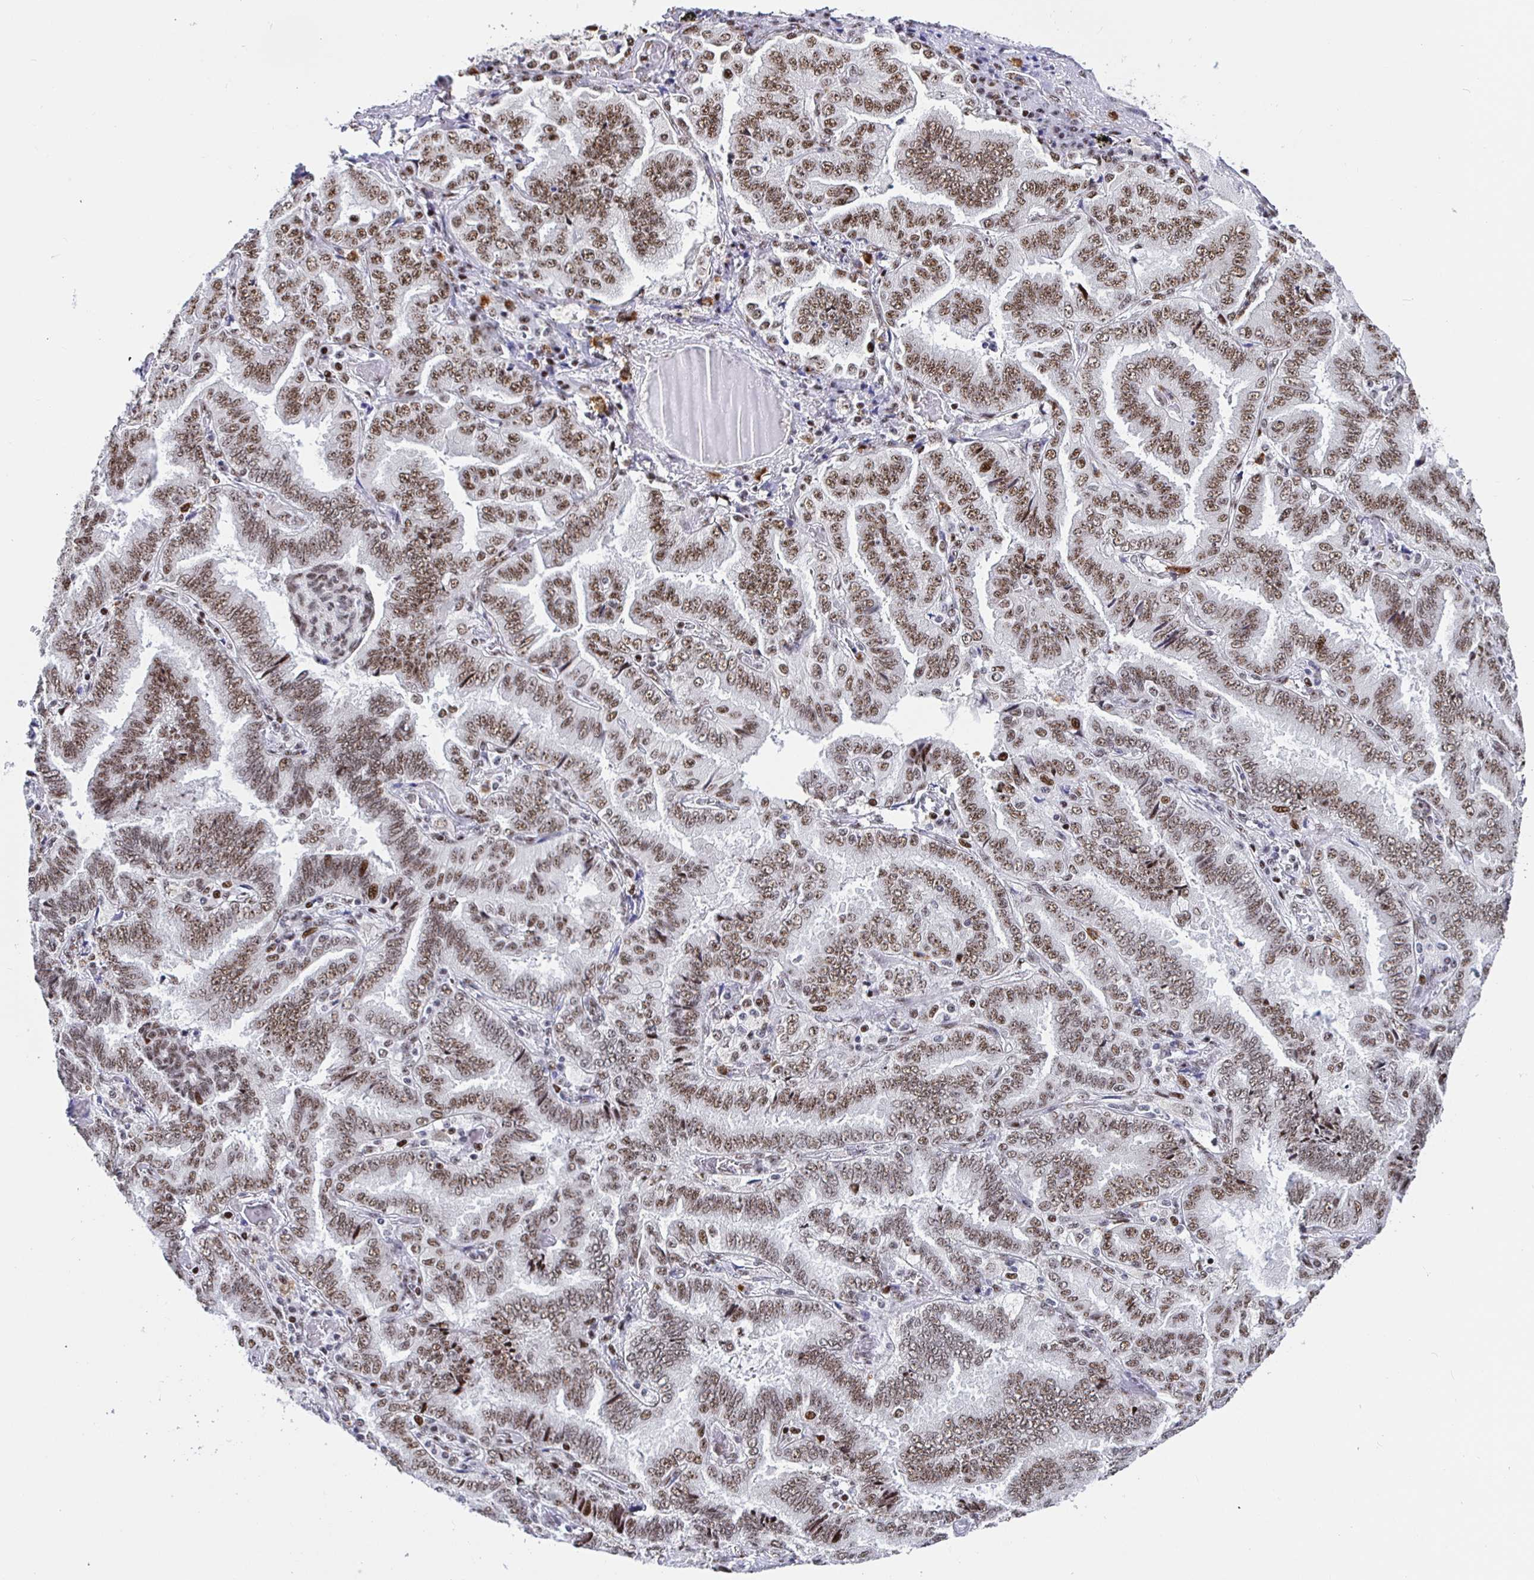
{"staining": {"intensity": "moderate", "quantity": ">75%", "location": "nuclear"}, "tissue": "lung cancer", "cell_type": "Tumor cells", "image_type": "cancer", "snomed": [{"axis": "morphology", "description": "Aneuploidy"}, {"axis": "morphology", "description": "Adenocarcinoma, NOS"}, {"axis": "morphology", "description": "Adenocarcinoma, metastatic, NOS"}, {"axis": "topography", "description": "Lymph node"}, {"axis": "topography", "description": "Lung"}], "caption": "Protein positivity by immunohistochemistry (IHC) shows moderate nuclear staining in about >75% of tumor cells in adenocarcinoma (lung).", "gene": "SETD5", "patient": {"sex": "female", "age": 48}}